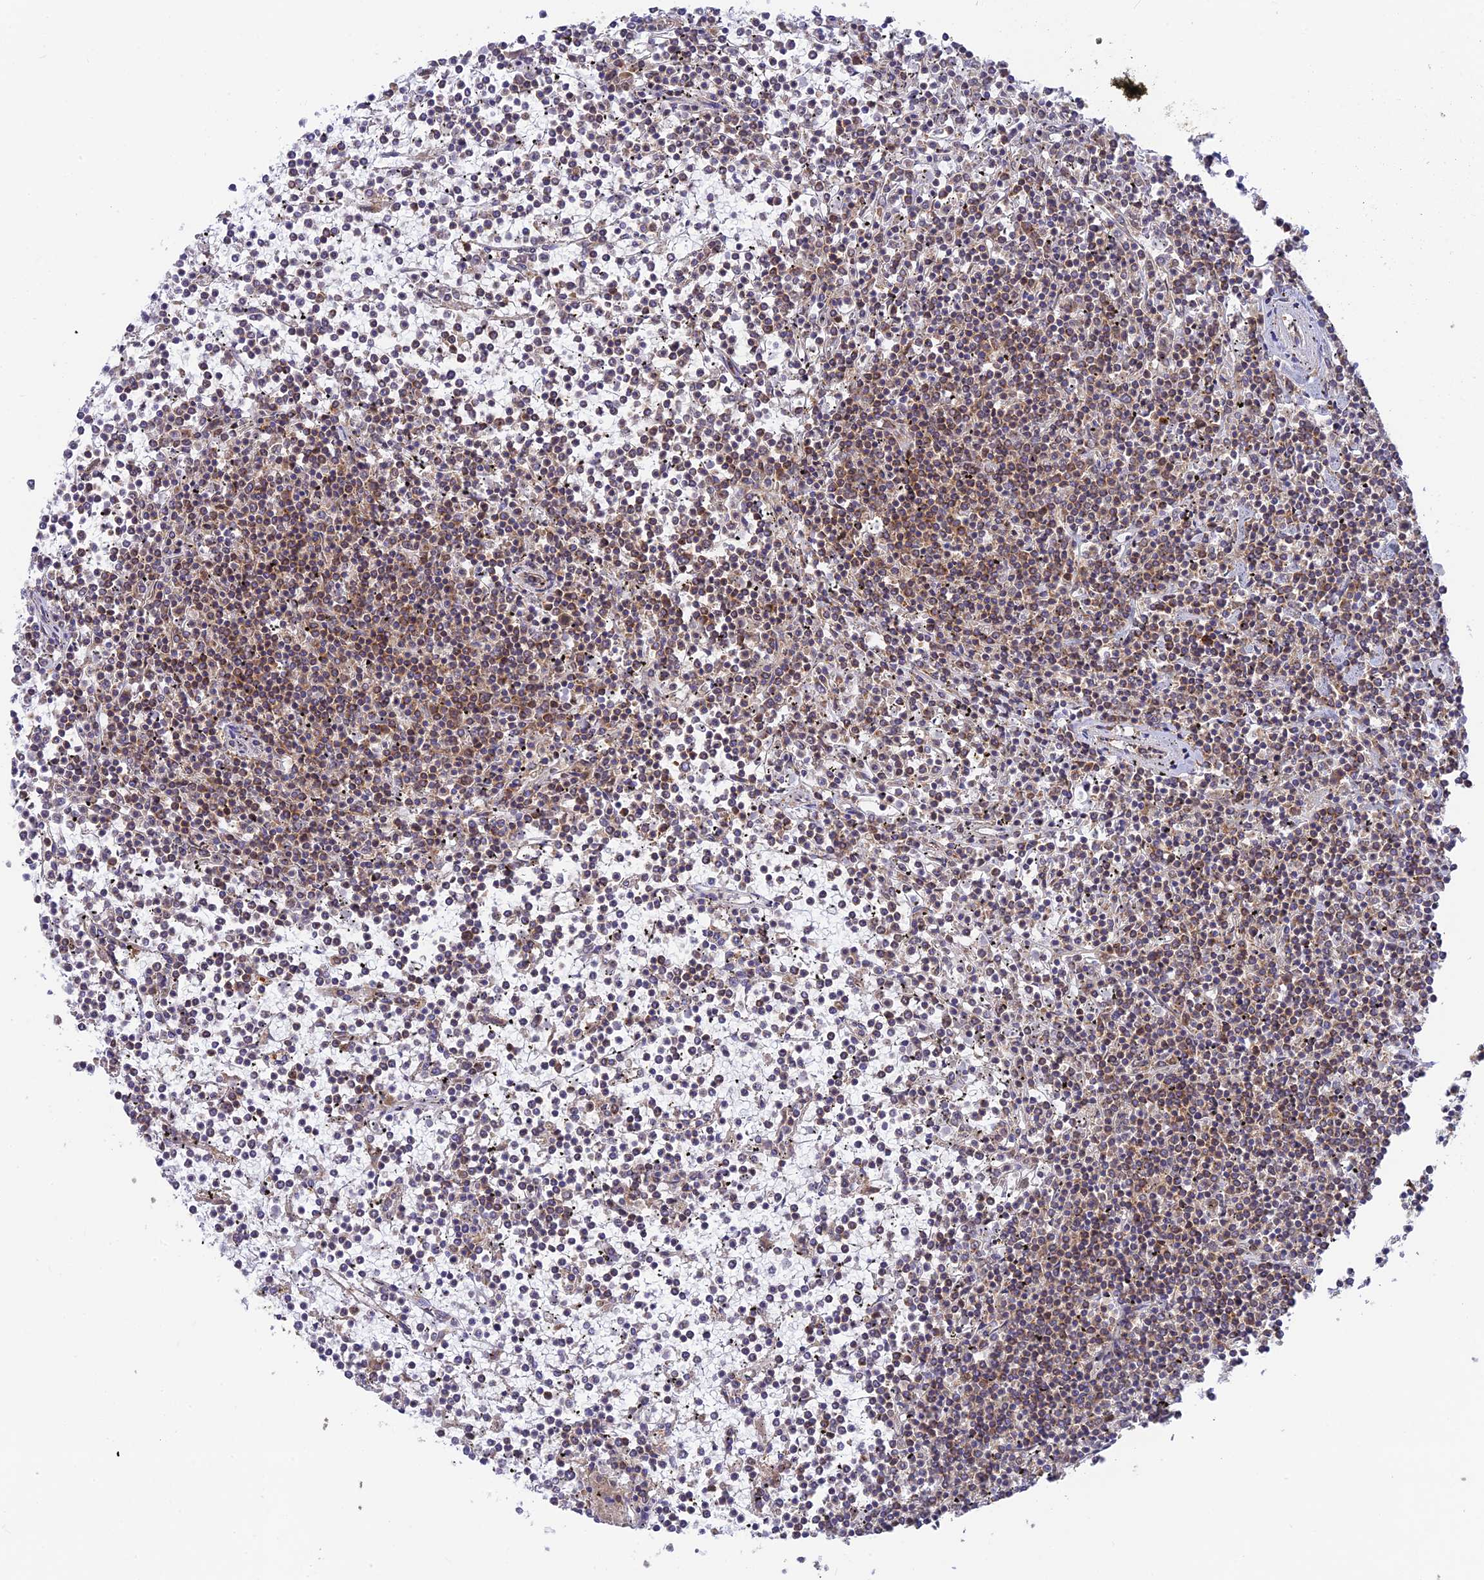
{"staining": {"intensity": "weak", "quantity": "25%-75%", "location": "cytoplasmic/membranous"}, "tissue": "lymphoma", "cell_type": "Tumor cells", "image_type": "cancer", "snomed": [{"axis": "morphology", "description": "Malignant lymphoma, non-Hodgkin's type, Low grade"}, {"axis": "topography", "description": "Spleen"}], "caption": "High-magnification brightfield microscopy of lymphoma stained with DAB (3,3'-diaminobenzidine) (brown) and counterstained with hematoxylin (blue). tumor cells exhibit weak cytoplasmic/membranous expression is appreciated in about25%-75% of cells. (IHC, brightfield microscopy, high magnification).", "gene": "GOLGA3", "patient": {"sex": "female", "age": 19}}